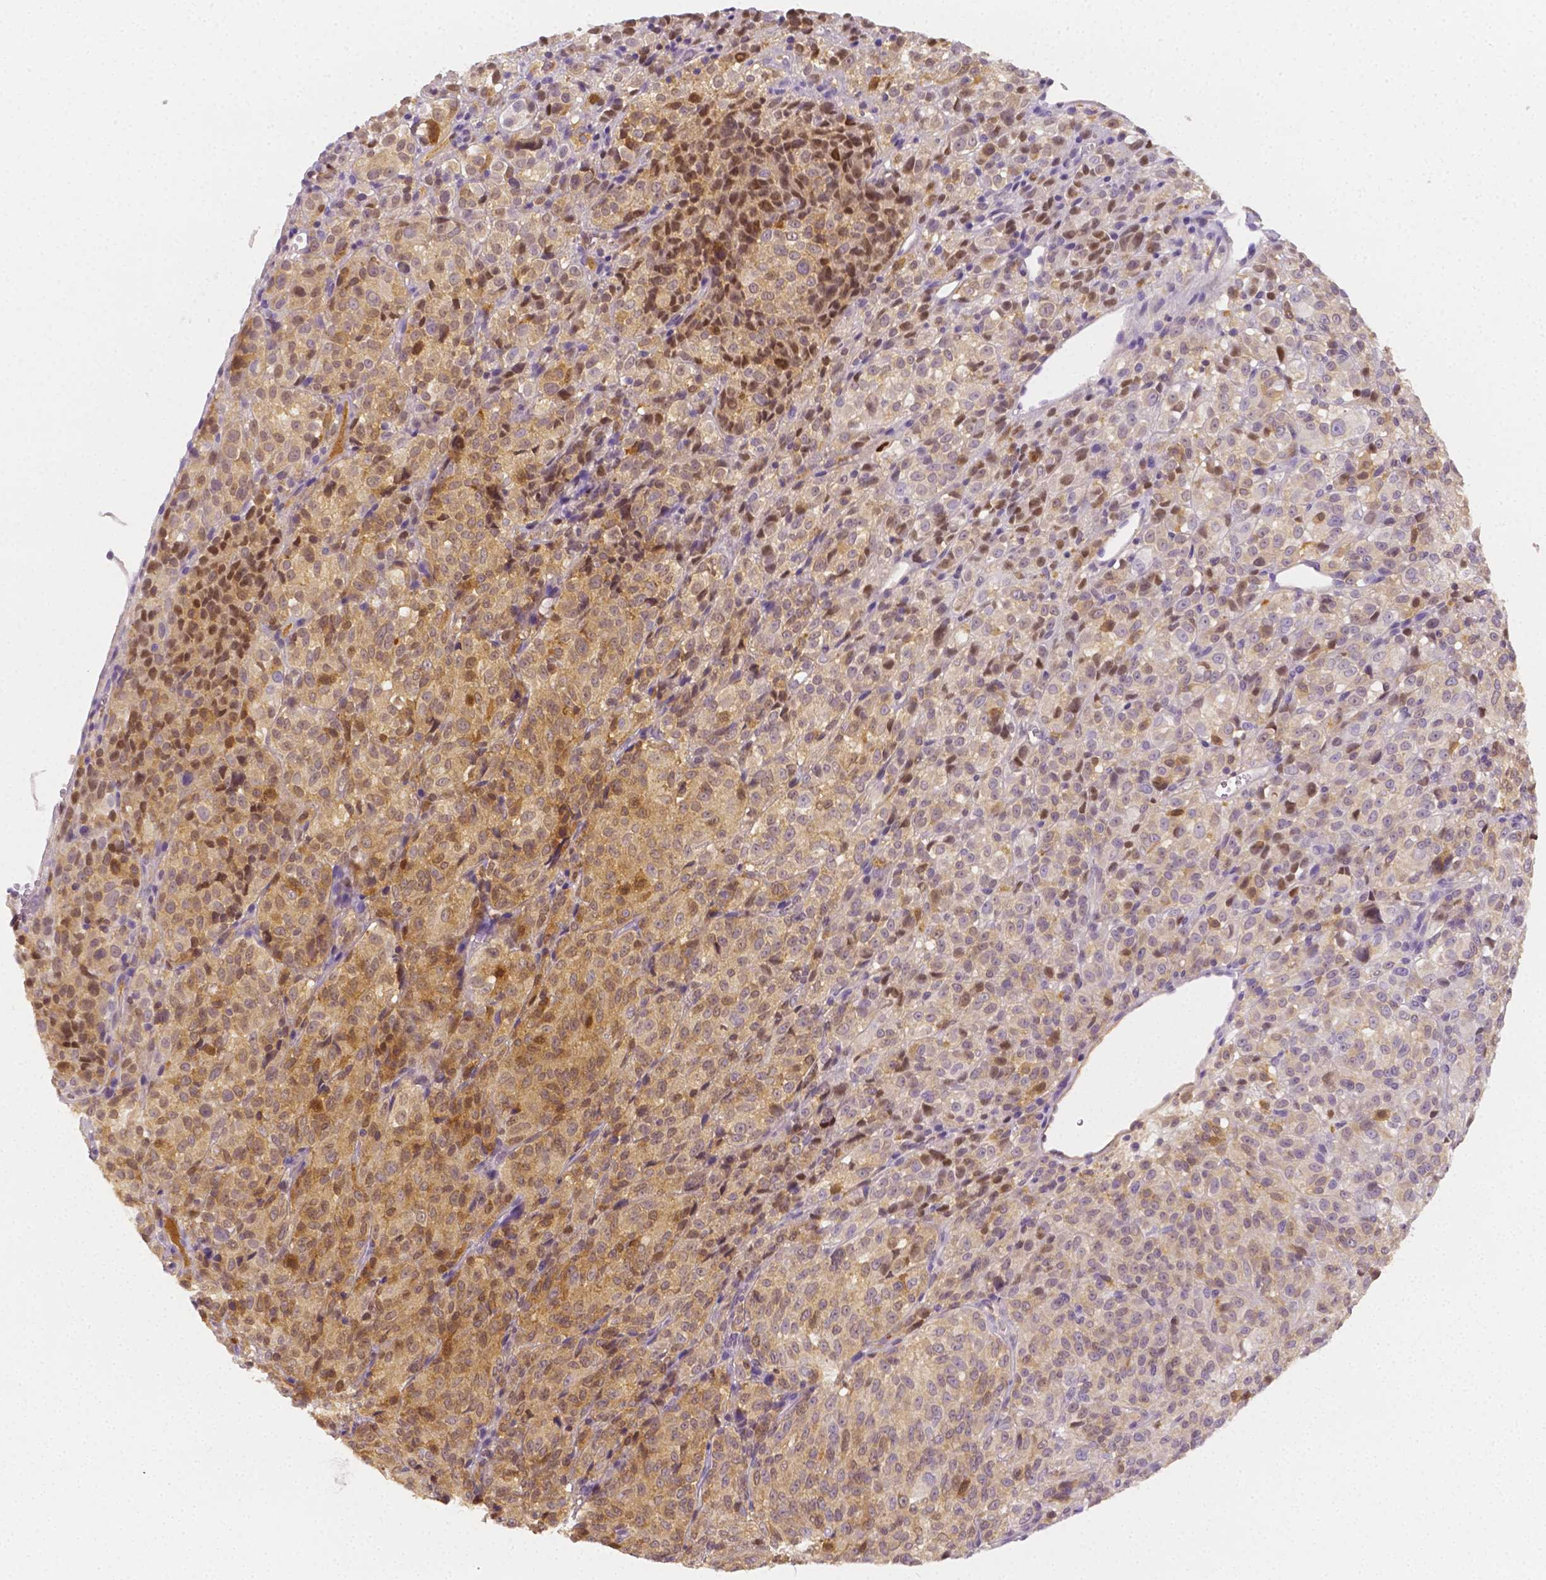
{"staining": {"intensity": "moderate", "quantity": "25%-75%", "location": "cytoplasmic/membranous,nuclear"}, "tissue": "melanoma", "cell_type": "Tumor cells", "image_type": "cancer", "snomed": [{"axis": "morphology", "description": "Malignant melanoma, Metastatic site"}, {"axis": "topography", "description": "Brain"}], "caption": "Moderate cytoplasmic/membranous and nuclear expression for a protein is seen in approximately 25%-75% of tumor cells of melanoma using immunohistochemistry.", "gene": "SGTB", "patient": {"sex": "female", "age": 56}}